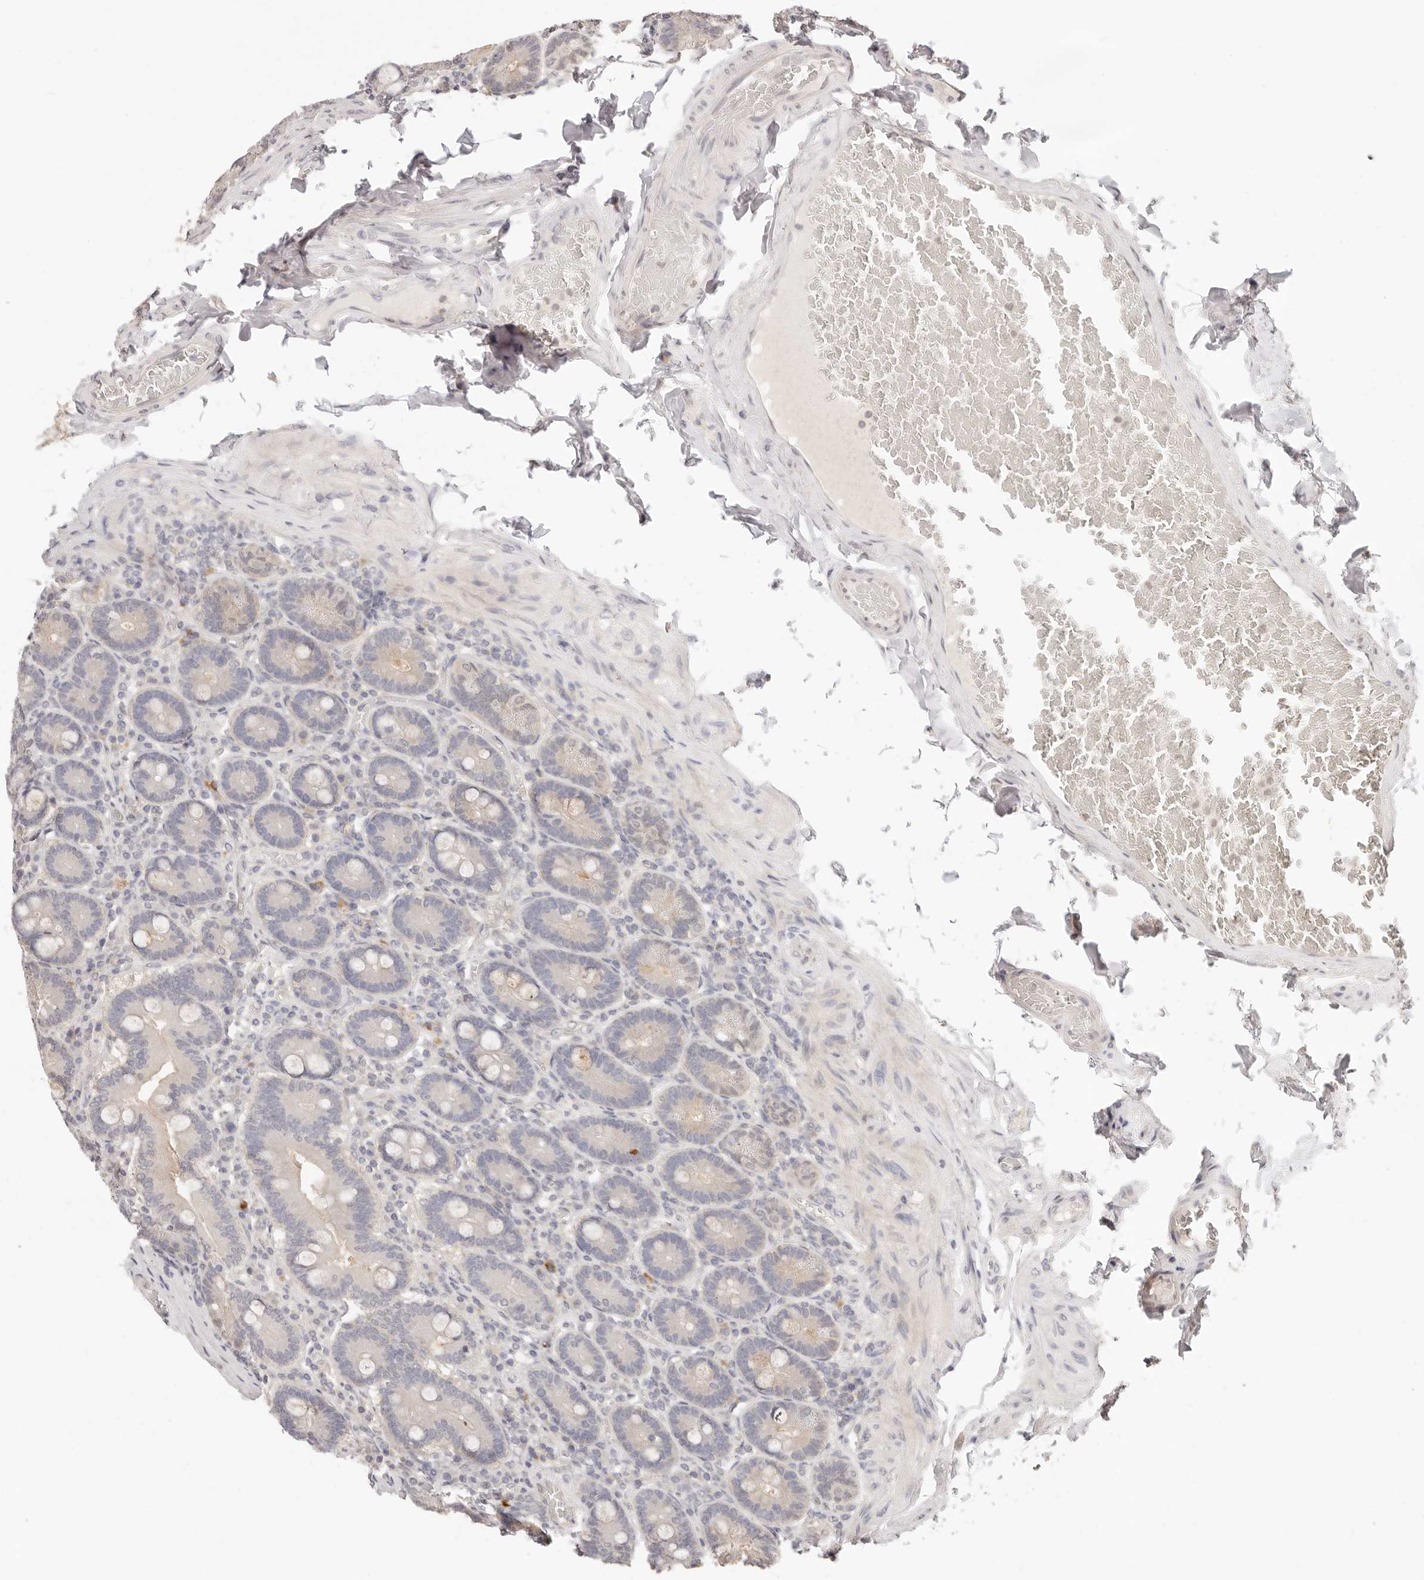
{"staining": {"intensity": "weak", "quantity": "25%-75%", "location": "cytoplasmic/membranous"}, "tissue": "duodenum", "cell_type": "Glandular cells", "image_type": "normal", "snomed": [{"axis": "morphology", "description": "Normal tissue, NOS"}, {"axis": "topography", "description": "Duodenum"}], "caption": "Glandular cells exhibit weak cytoplasmic/membranous positivity in about 25%-75% of cells in unremarkable duodenum.", "gene": "GGPS1", "patient": {"sex": "female", "age": 62}}